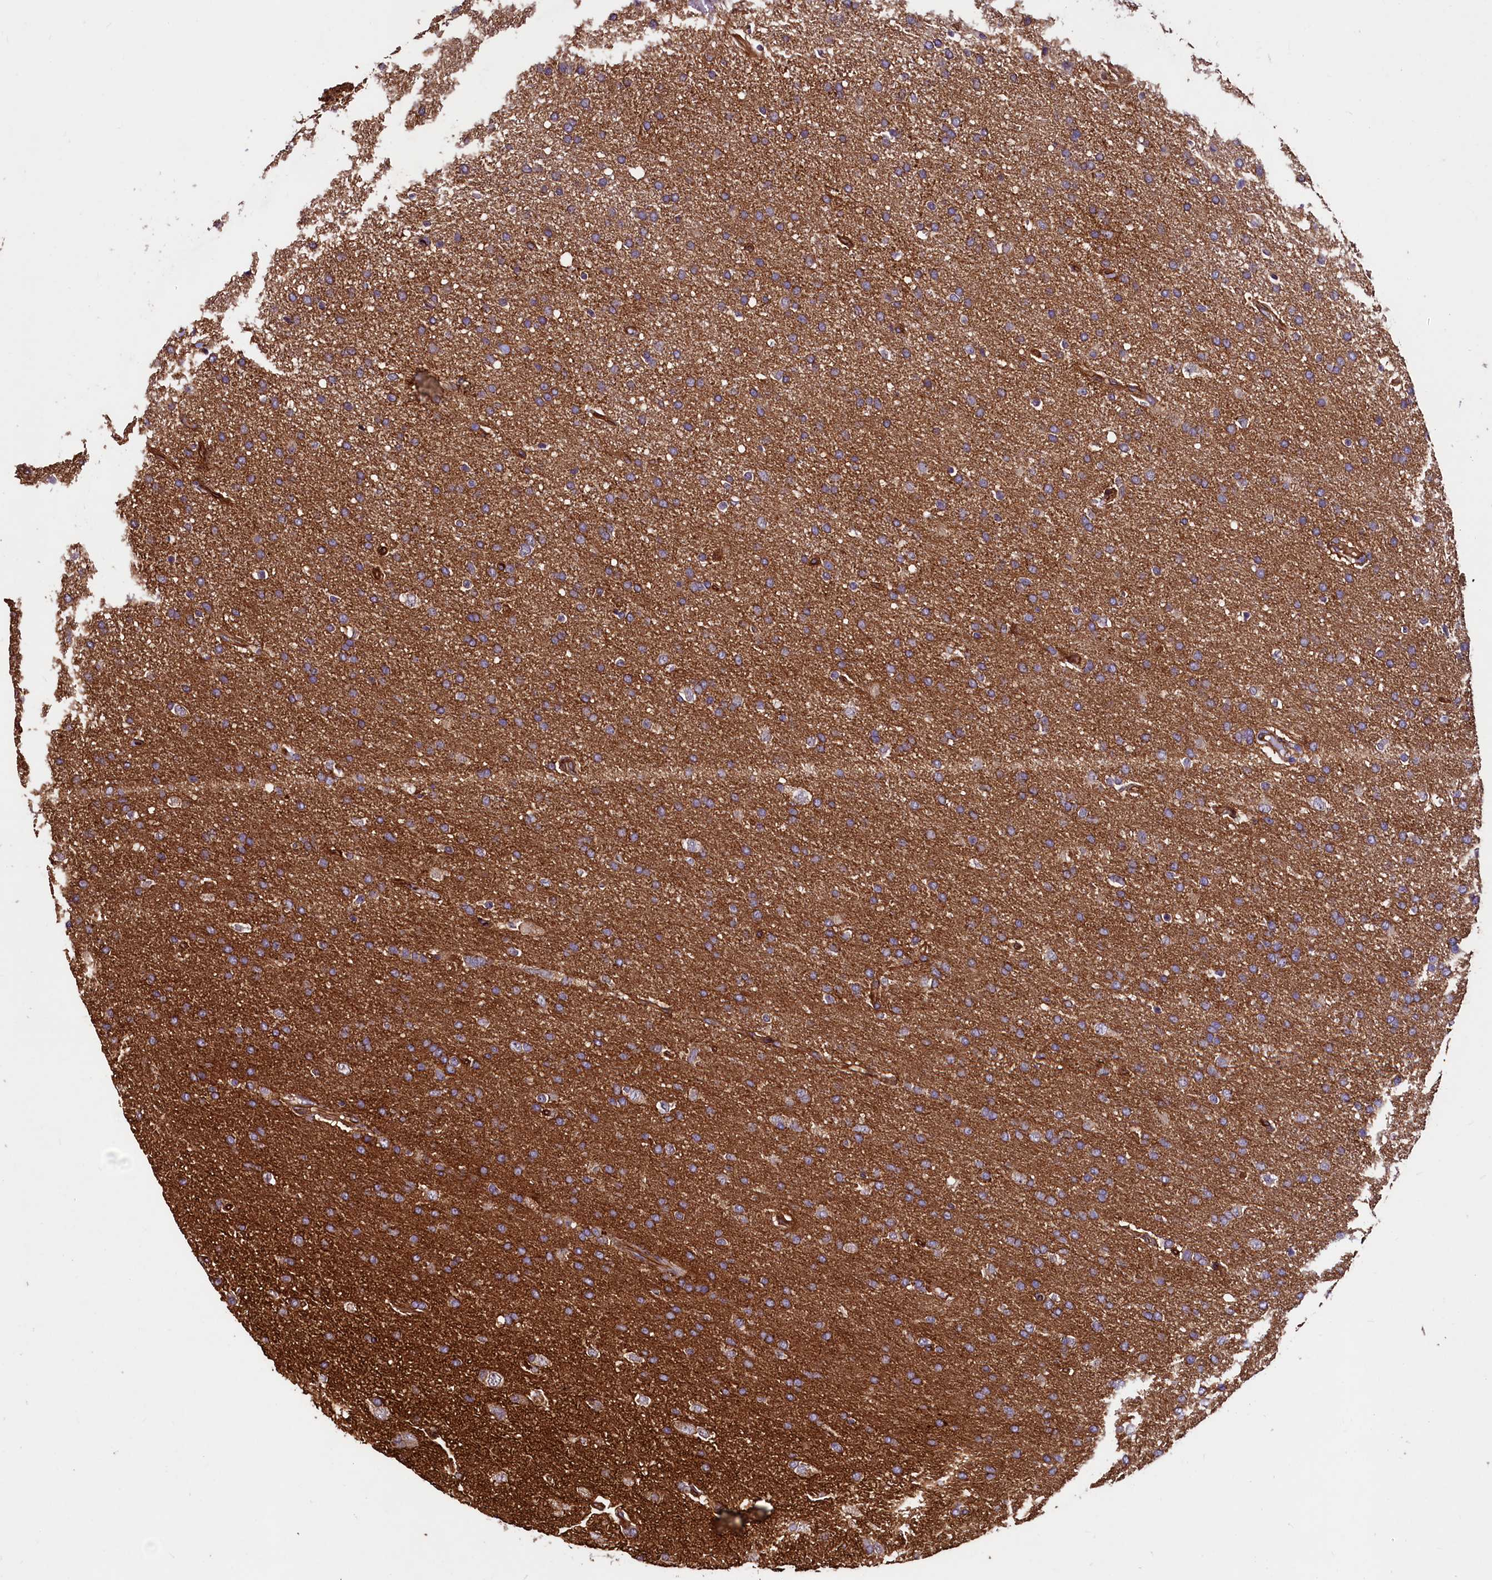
{"staining": {"intensity": "moderate", "quantity": "25%-75%", "location": "cytoplasmic/membranous"}, "tissue": "glioma", "cell_type": "Tumor cells", "image_type": "cancer", "snomed": [{"axis": "morphology", "description": "Glioma, malignant, High grade"}, {"axis": "topography", "description": "Brain"}], "caption": "Glioma stained for a protein (brown) reveals moderate cytoplasmic/membranous positive expression in approximately 25%-75% of tumor cells.", "gene": "PALM", "patient": {"sex": "male", "age": 72}}